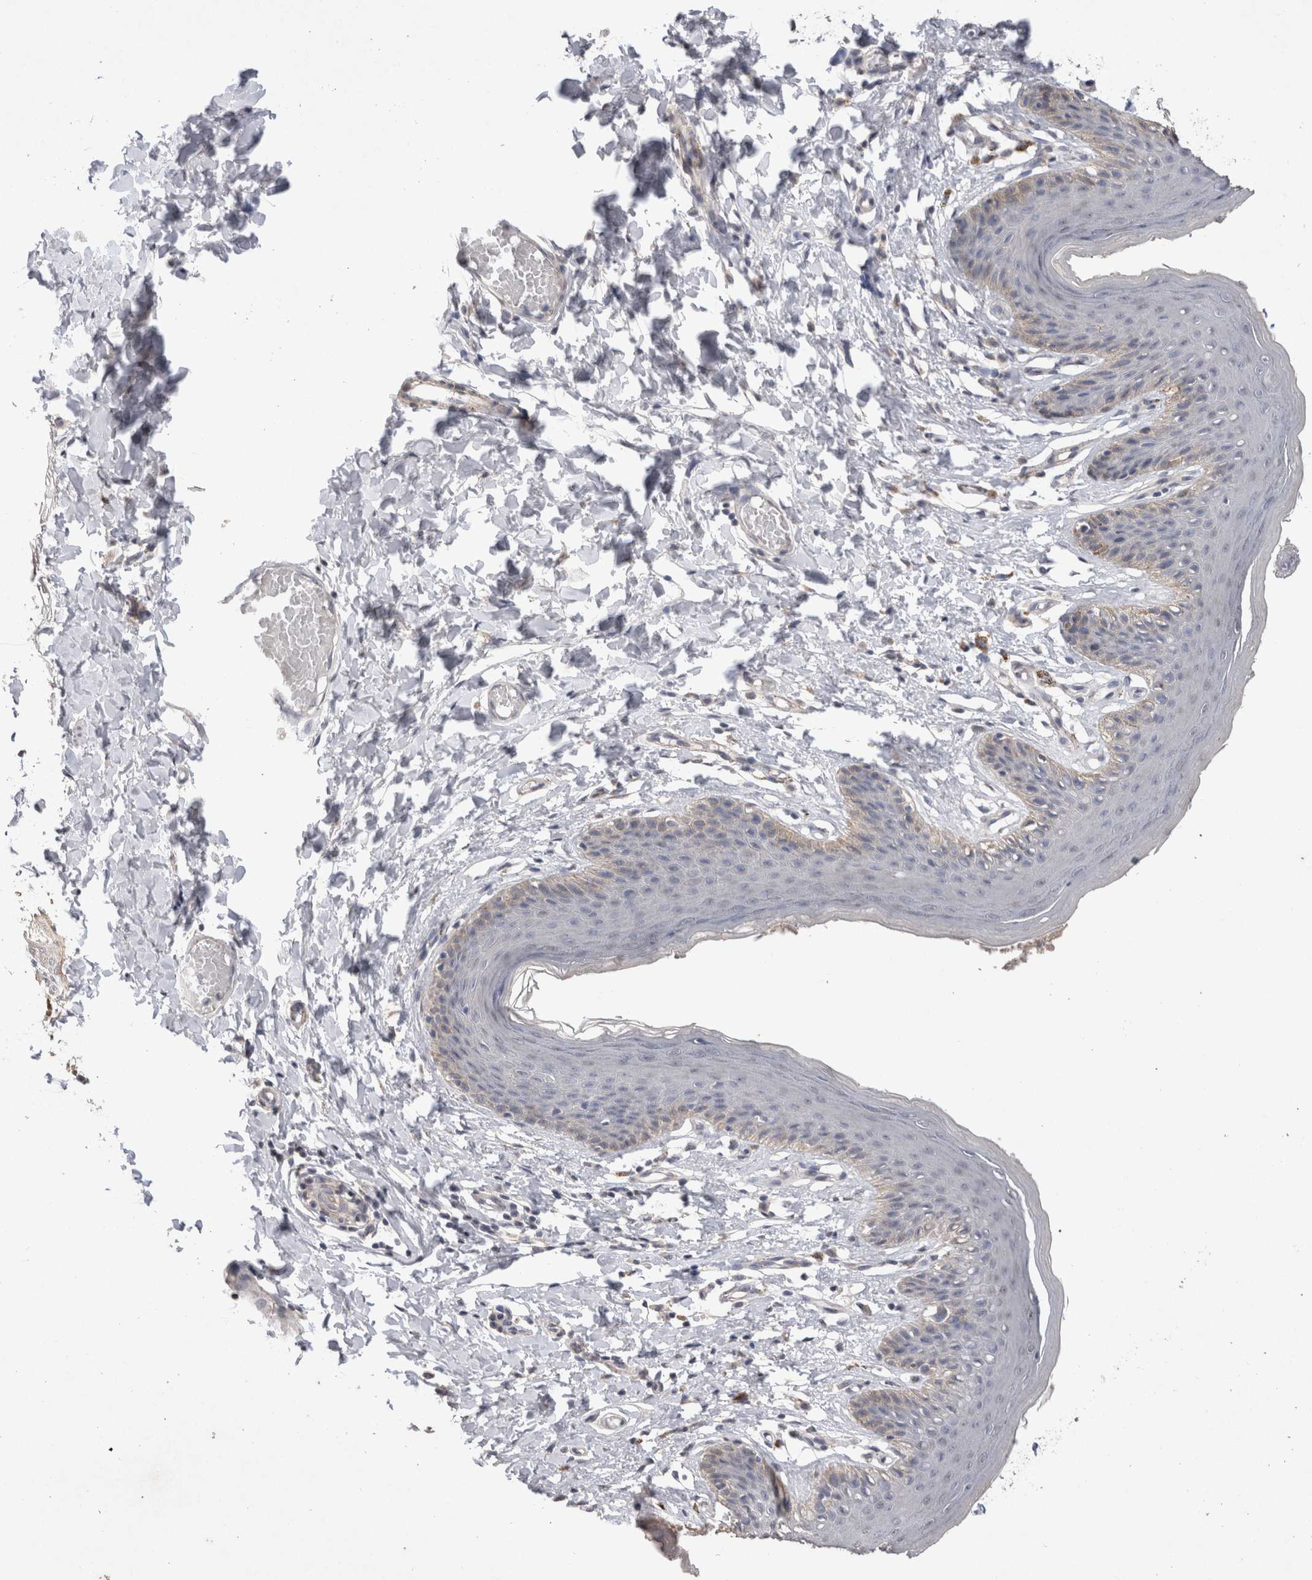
{"staining": {"intensity": "moderate", "quantity": "<25%", "location": "cytoplasmic/membranous"}, "tissue": "skin", "cell_type": "Epidermal cells", "image_type": "normal", "snomed": [{"axis": "morphology", "description": "Normal tissue, NOS"}, {"axis": "topography", "description": "Vulva"}], "caption": "Moderate cytoplasmic/membranous protein staining is present in about <25% of epidermal cells in skin.", "gene": "CDH6", "patient": {"sex": "female", "age": 66}}